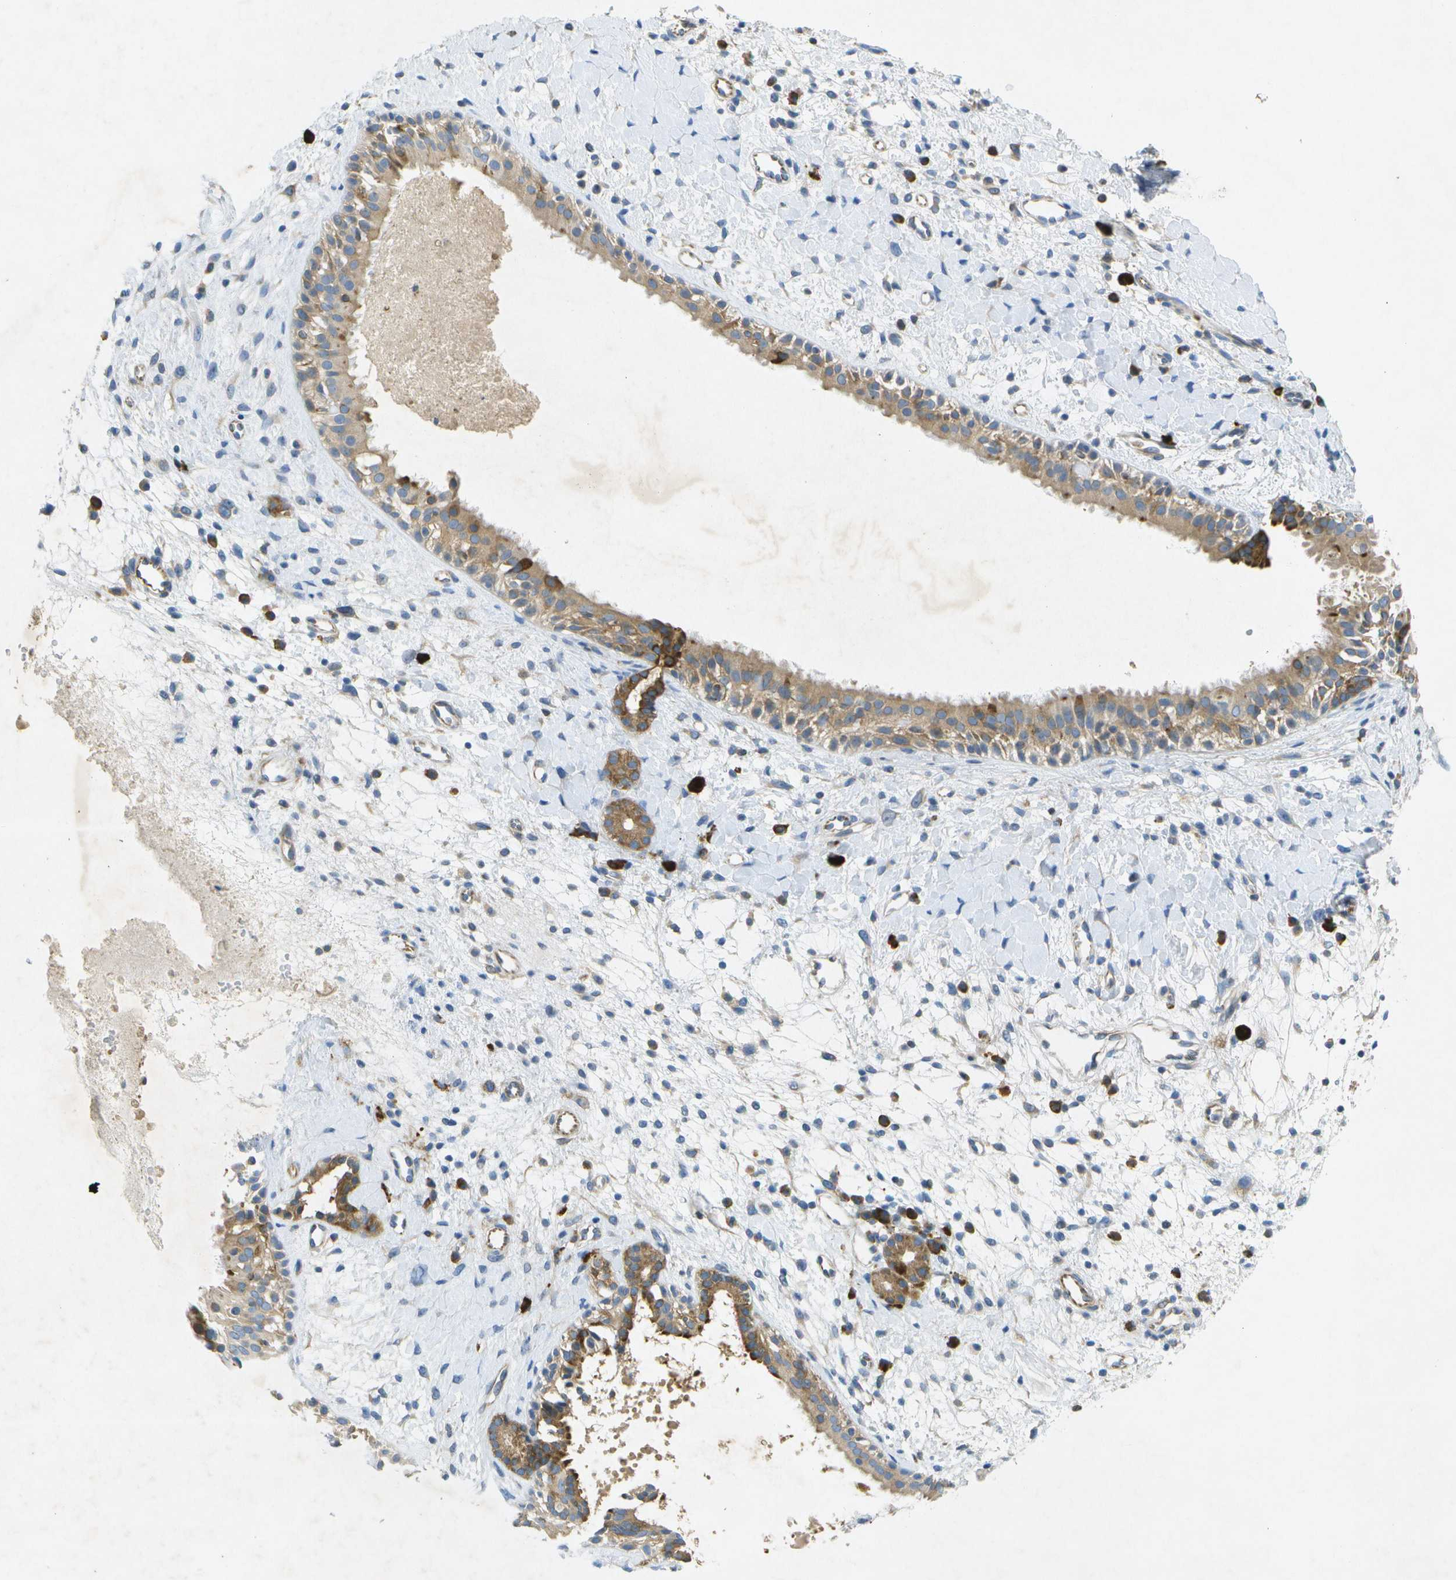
{"staining": {"intensity": "moderate", "quantity": ">75%", "location": "cytoplasmic/membranous"}, "tissue": "nasopharynx", "cell_type": "Respiratory epithelial cells", "image_type": "normal", "snomed": [{"axis": "morphology", "description": "Normal tissue, NOS"}, {"axis": "topography", "description": "Nasopharynx"}], "caption": "IHC (DAB (3,3'-diaminobenzidine)) staining of normal human nasopharynx demonstrates moderate cytoplasmic/membranous protein staining in about >75% of respiratory epithelial cells. (DAB (3,3'-diaminobenzidine) = brown stain, brightfield microscopy at high magnification).", "gene": "WNK2", "patient": {"sex": "male", "age": 22}}